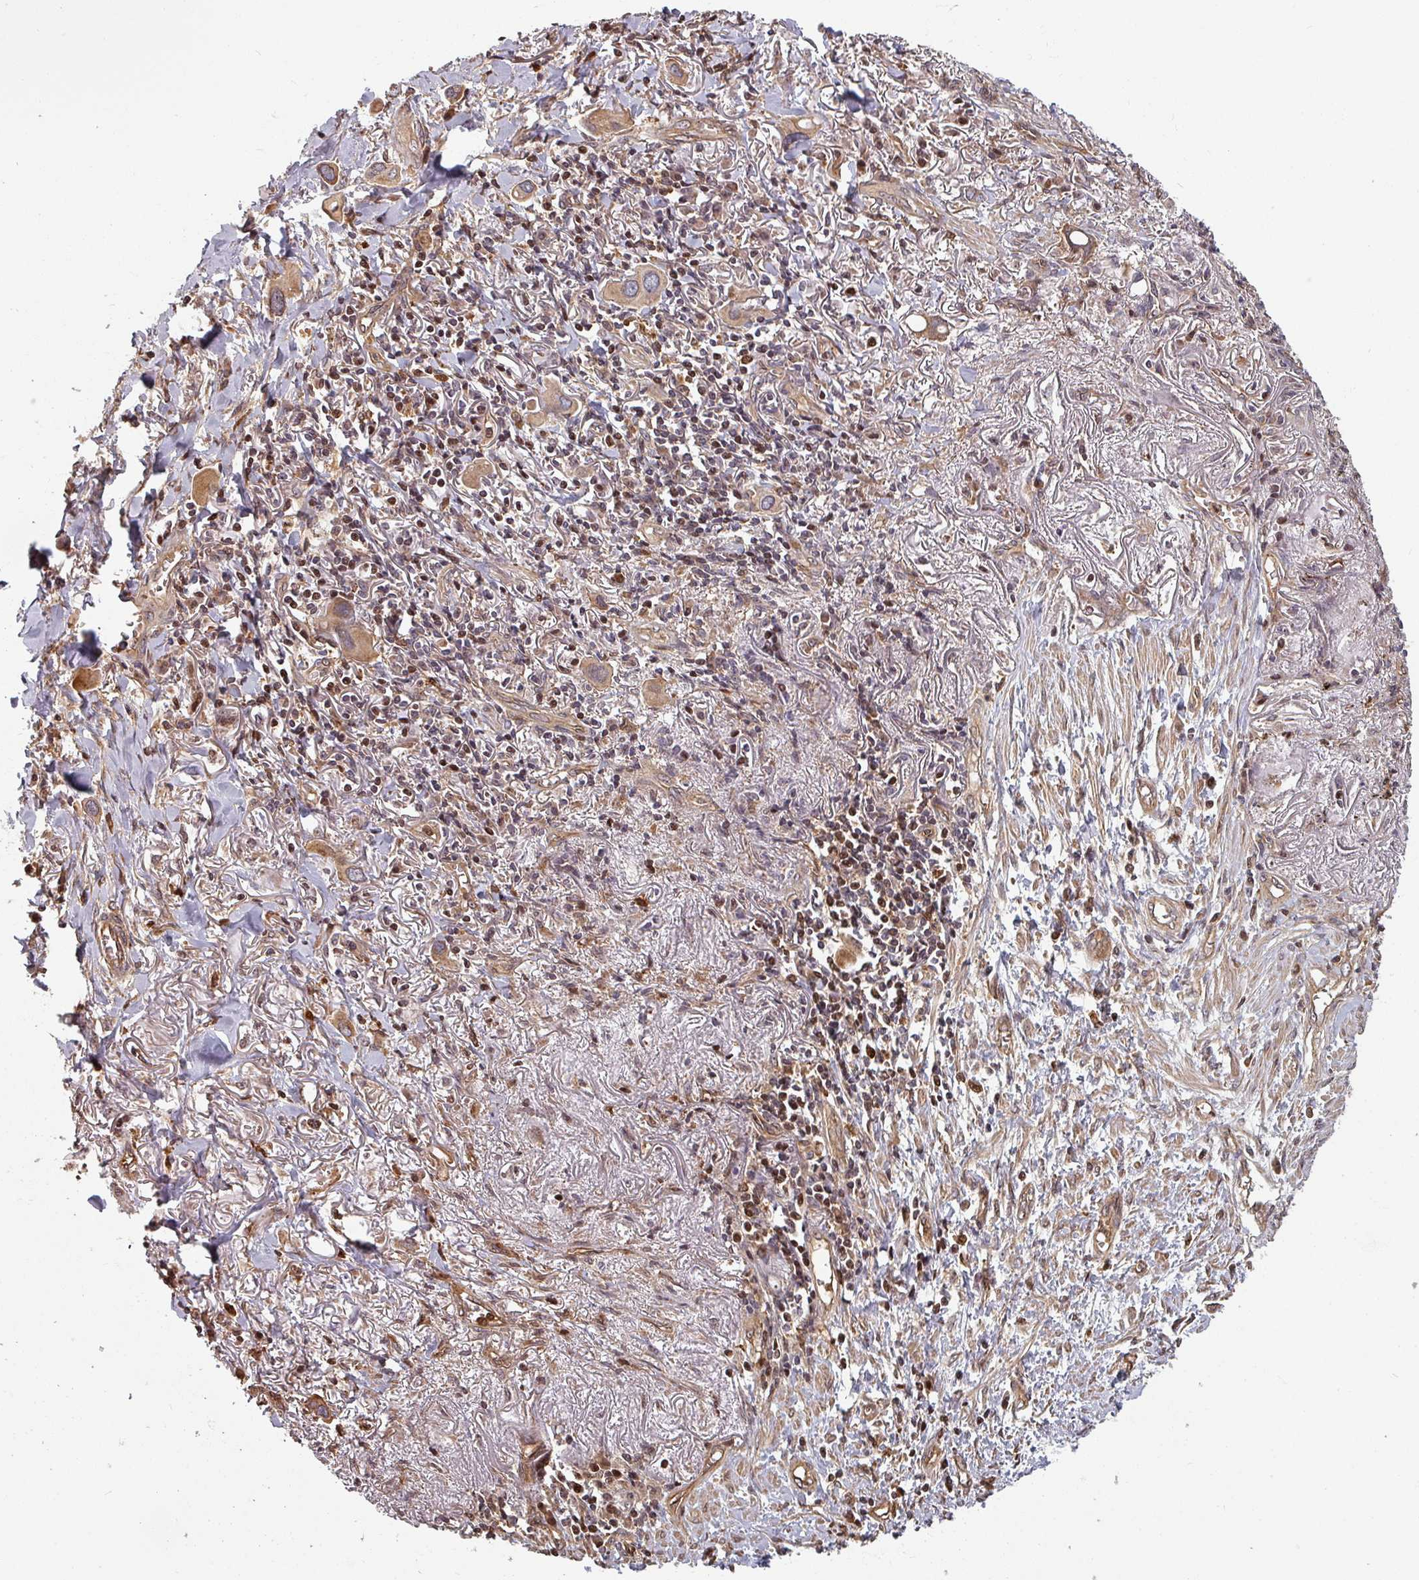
{"staining": {"intensity": "moderate", "quantity": ">75%", "location": "cytoplasmic/membranous"}, "tissue": "lung cancer", "cell_type": "Tumor cells", "image_type": "cancer", "snomed": [{"axis": "morphology", "description": "Adenocarcinoma, NOS"}, {"axis": "topography", "description": "Lung"}], "caption": "A photomicrograph of human adenocarcinoma (lung) stained for a protein reveals moderate cytoplasmic/membranous brown staining in tumor cells. (DAB (3,3'-diaminobenzidine) = brown stain, brightfield microscopy at high magnification).", "gene": "EID1", "patient": {"sex": "male", "age": 76}}